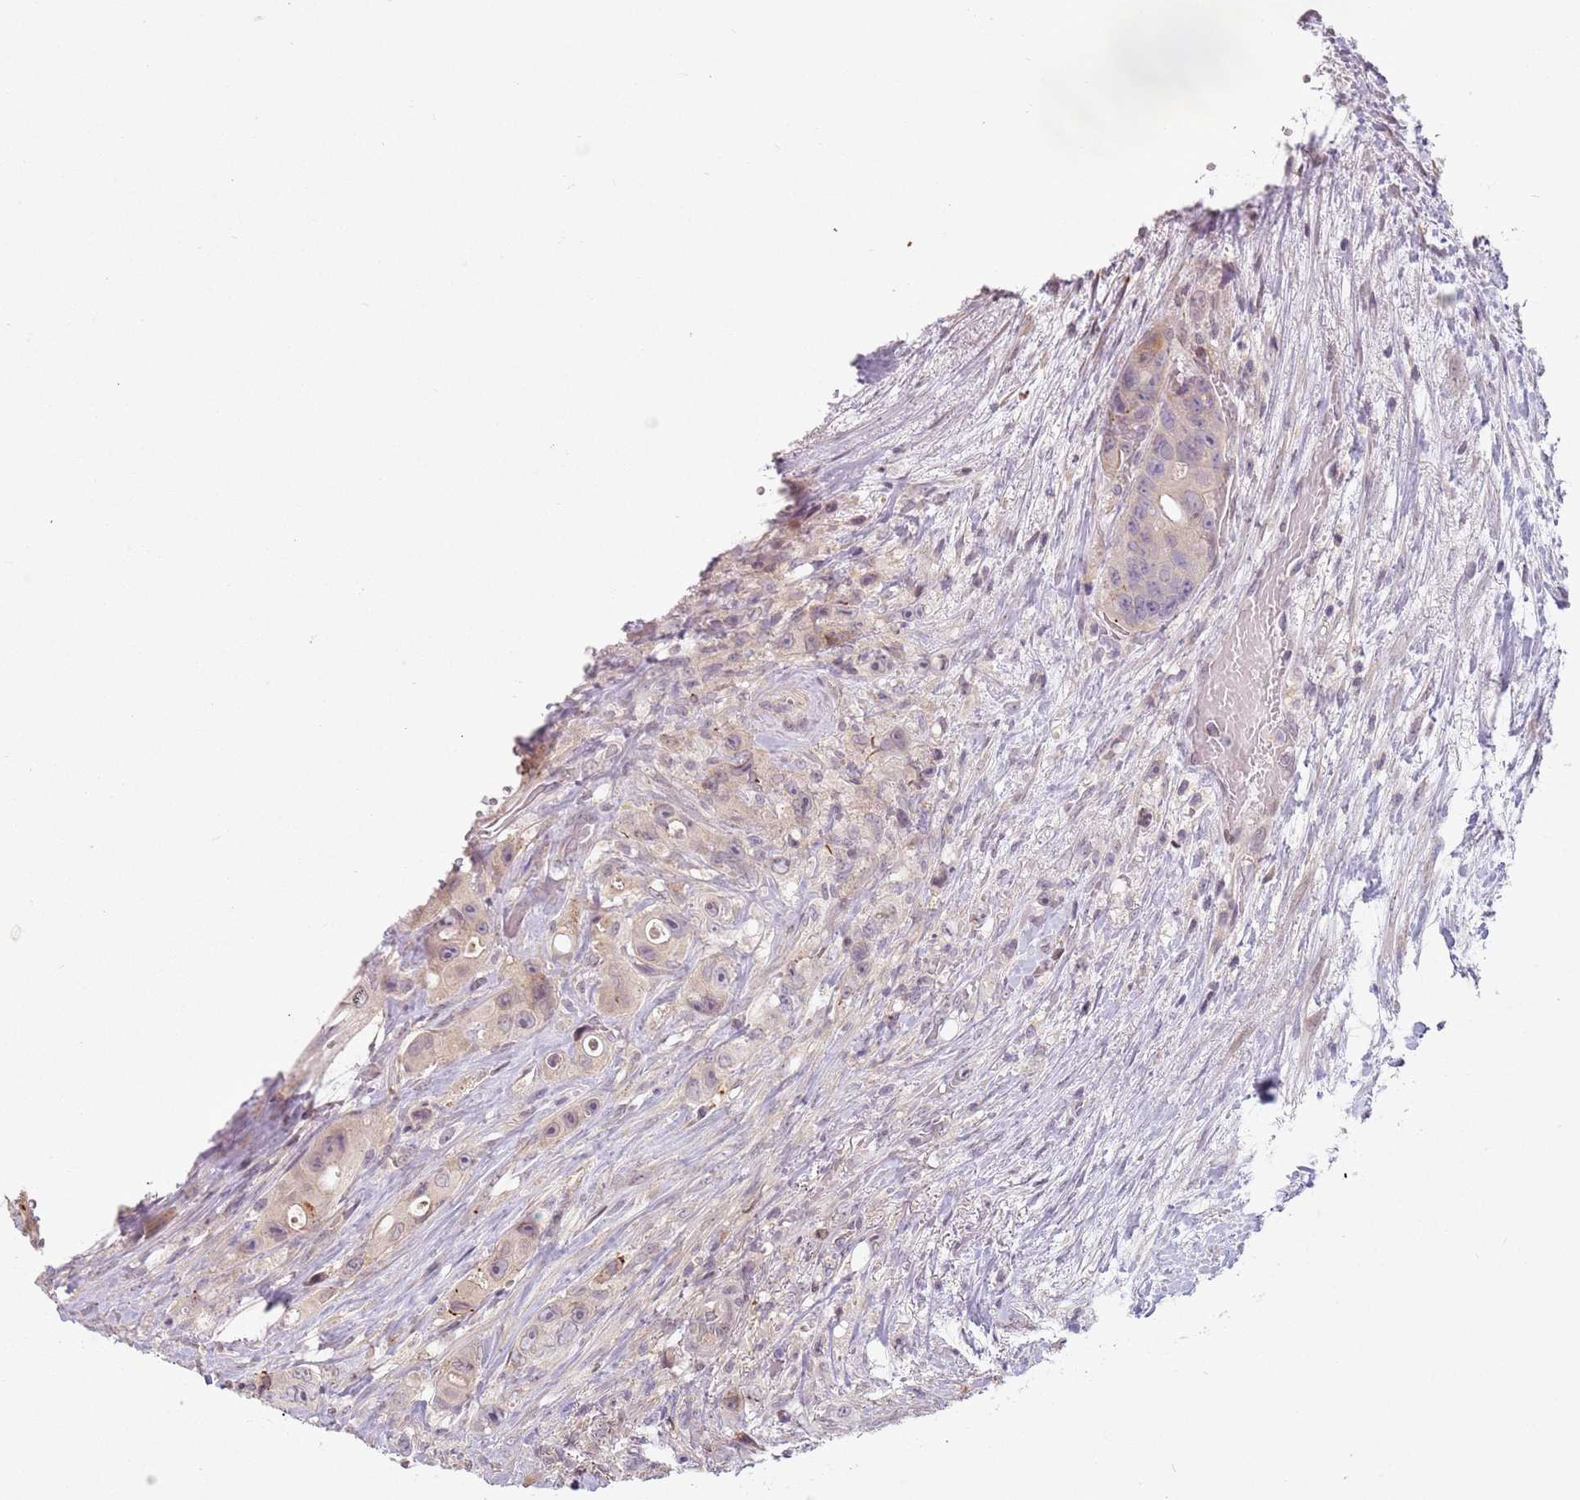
{"staining": {"intensity": "negative", "quantity": "none", "location": "none"}, "tissue": "colorectal cancer", "cell_type": "Tumor cells", "image_type": "cancer", "snomed": [{"axis": "morphology", "description": "Adenocarcinoma, NOS"}, {"axis": "topography", "description": "Colon"}], "caption": "Tumor cells show no significant protein expression in colorectal cancer (adenocarcinoma).", "gene": "DEFB116", "patient": {"sex": "female", "age": 46}}